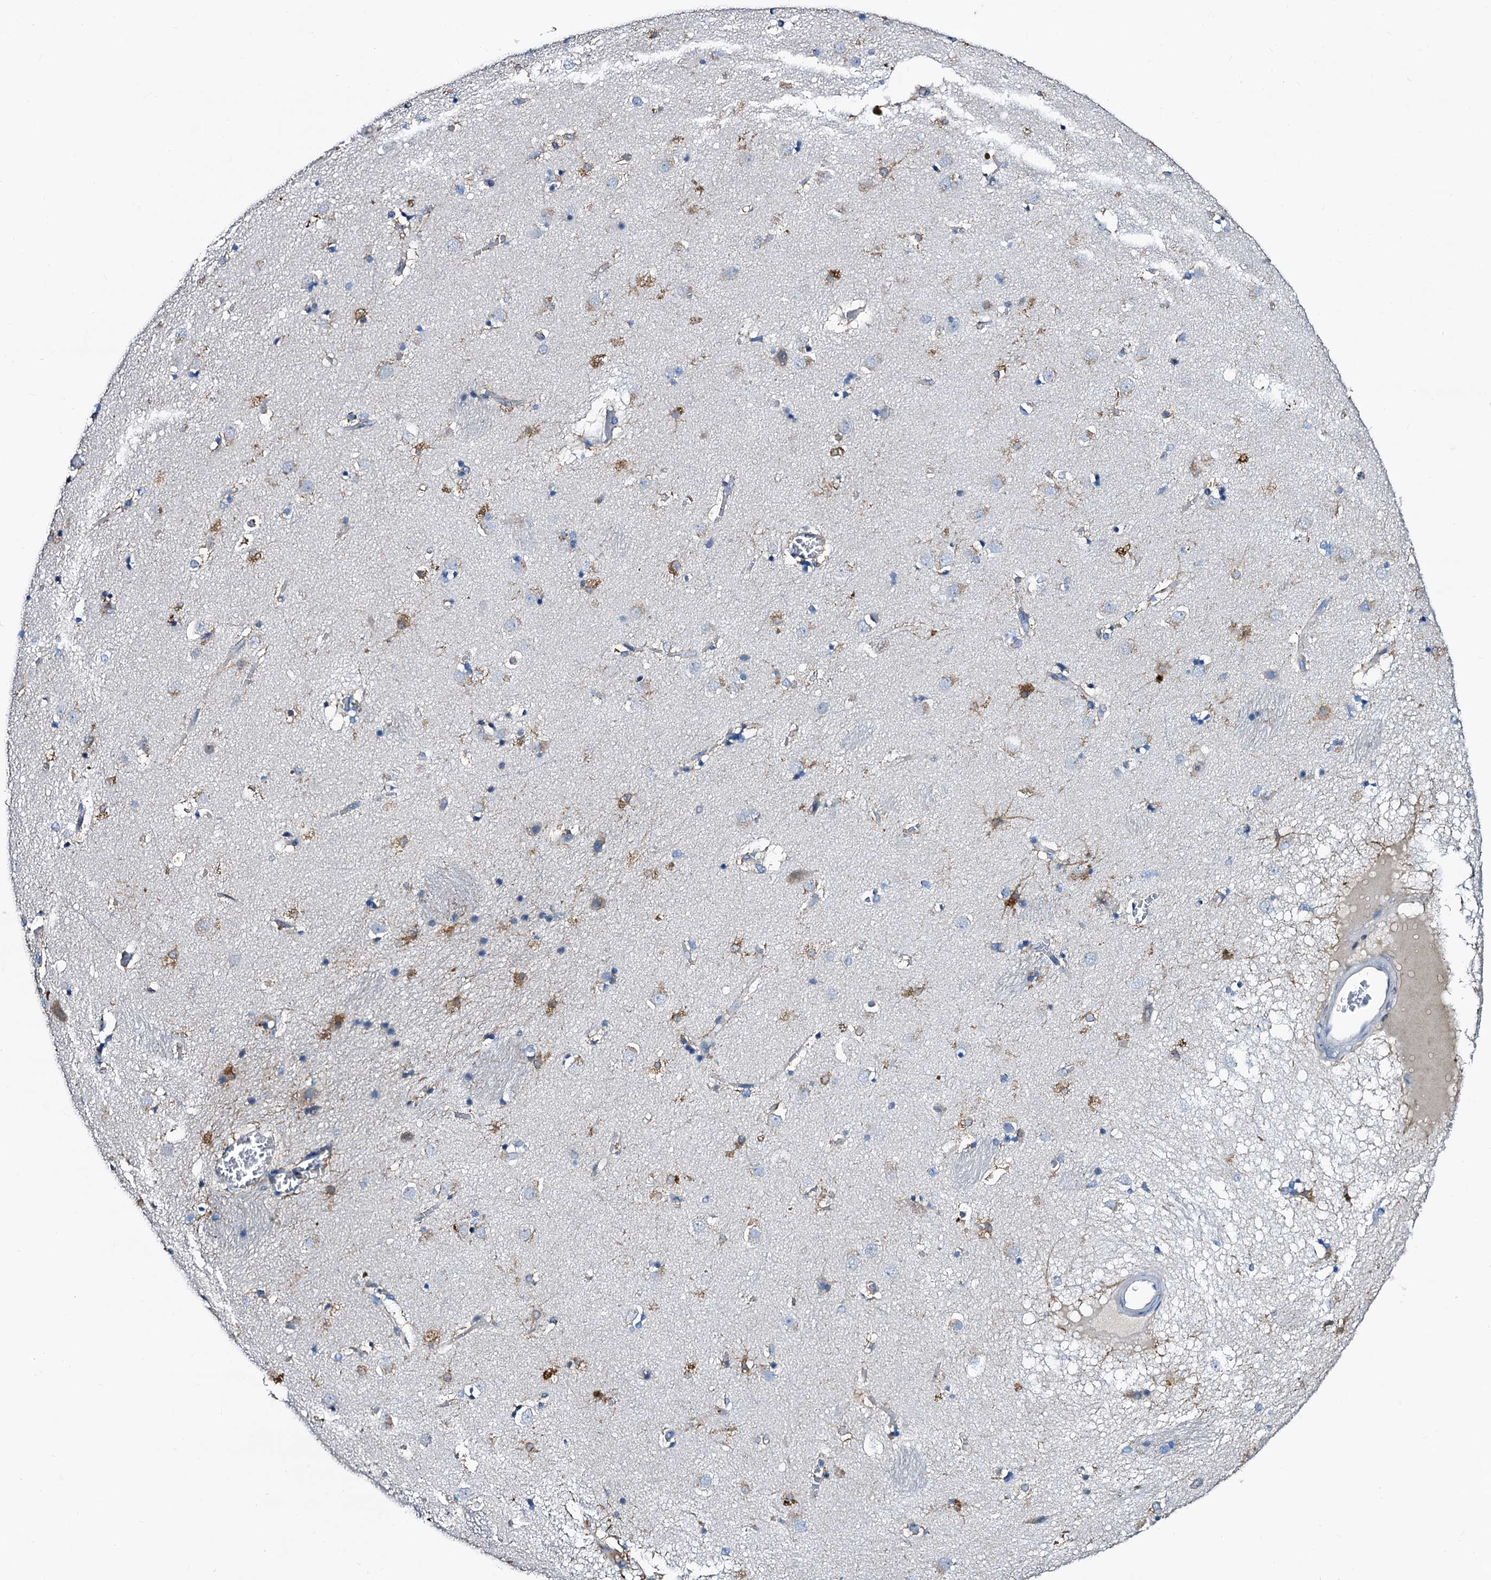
{"staining": {"intensity": "strong", "quantity": "<25%", "location": "cytoplasmic/membranous"}, "tissue": "caudate", "cell_type": "Glial cells", "image_type": "normal", "snomed": [{"axis": "morphology", "description": "Normal tissue, NOS"}, {"axis": "topography", "description": "Lateral ventricle wall"}], "caption": "Immunohistochemistry image of unremarkable caudate: caudate stained using immunohistochemistry (IHC) shows medium levels of strong protein expression localized specifically in the cytoplasmic/membranous of glial cells, appearing as a cytoplasmic/membranous brown color.", "gene": "FREM3", "patient": {"sex": "male", "age": 70}}